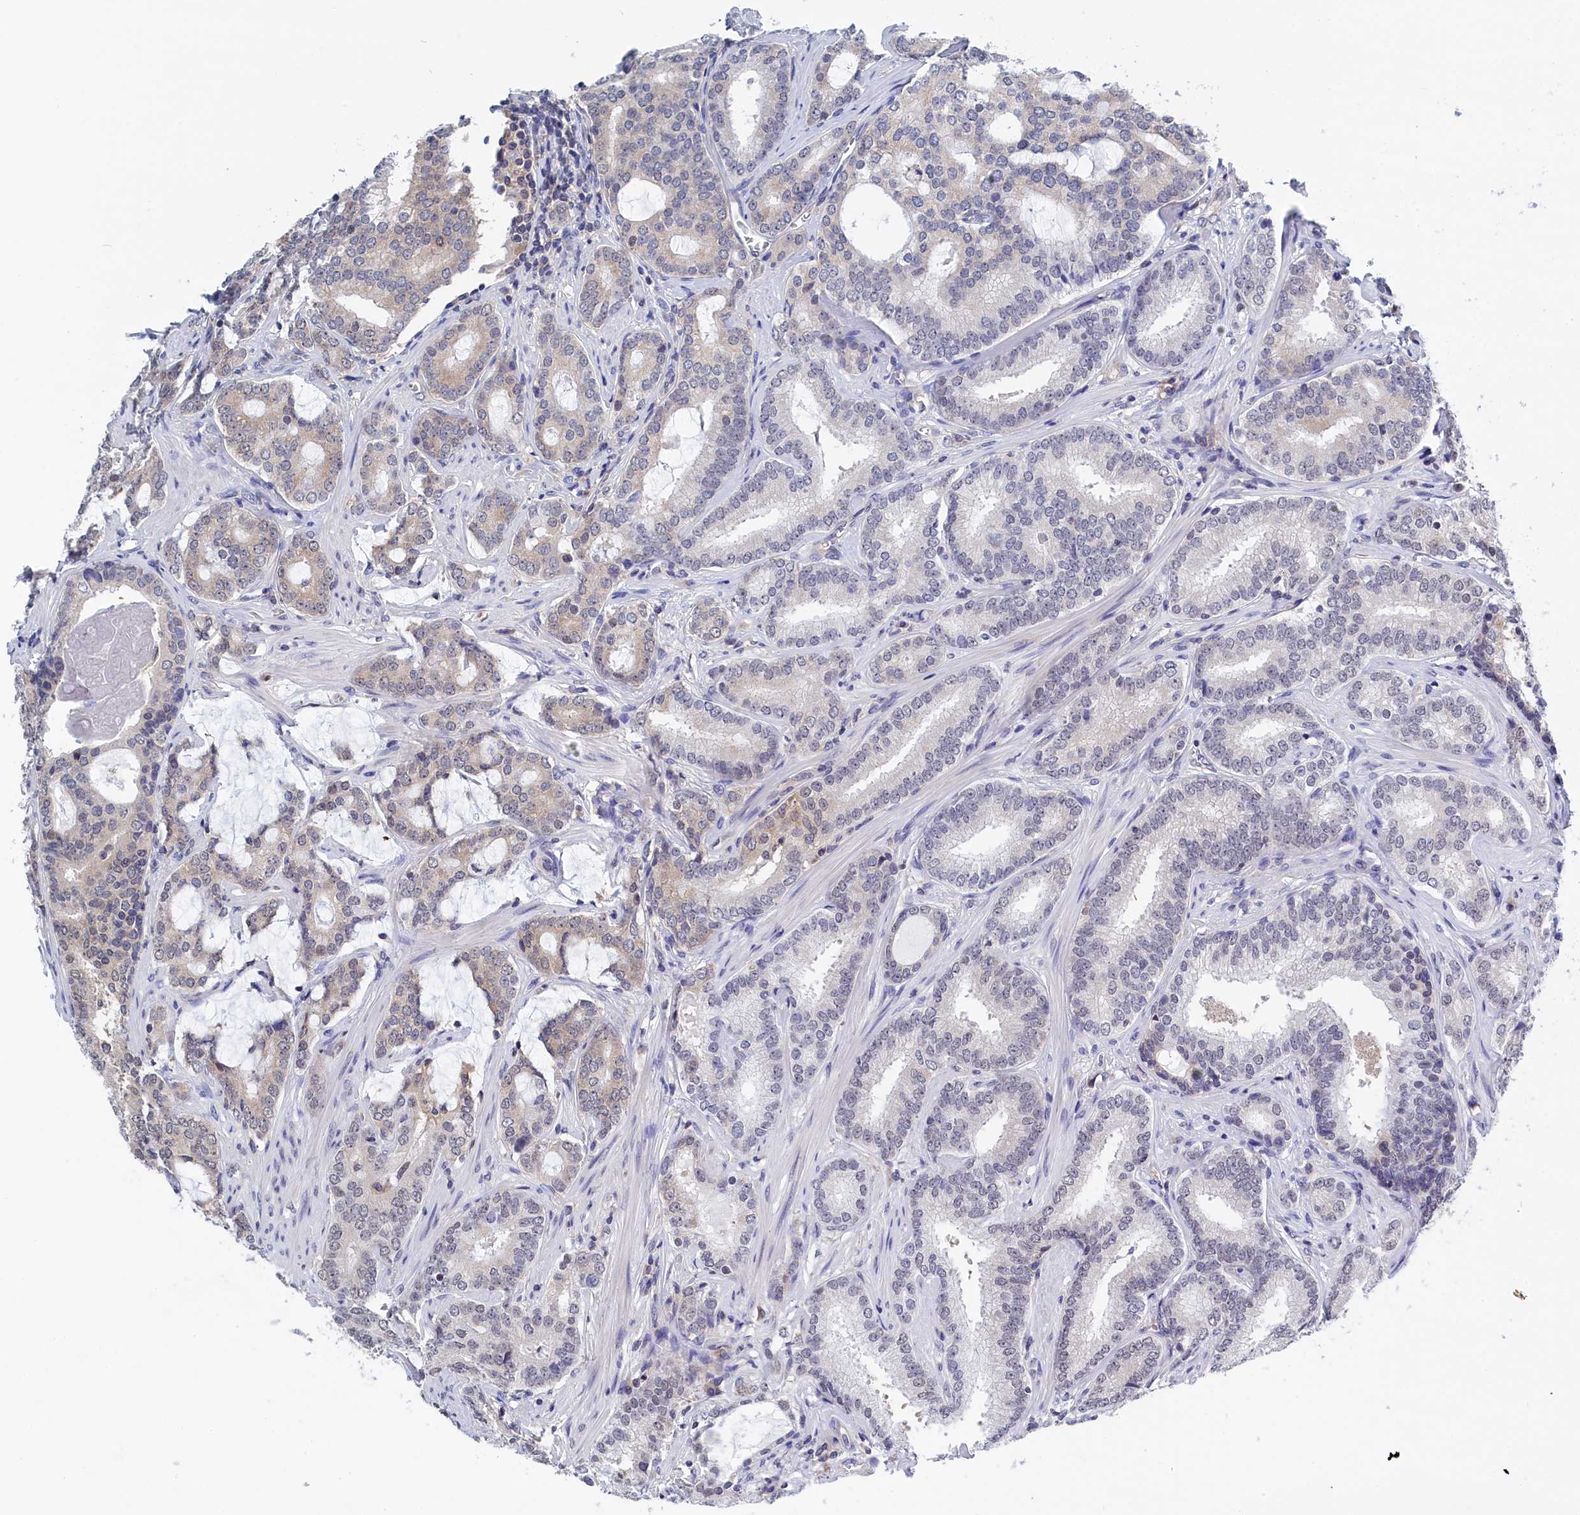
{"staining": {"intensity": "weak", "quantity": "<25%", "location": "cytoplasmic/membranous"}, "tissue": "prostate cancer", "cell_type": "Tumor cells", "image_type": "cancer", "snomed": [{"axis": "morphology", "description": "Adenocarcinoma, High grade"}, {"axis": "topography", "description": "Prostate"}], "caption": "A high-resolution image shows IHC staining of prostate cancer, which reveals no significant staining in tumor cells. (DAB (3,3'-diaminobenzidine) immunohistochemistry visualized using brightfield microscopy, high magnification).", "gene": "PGP", "patient": {"sex": "male", "age": 63}}